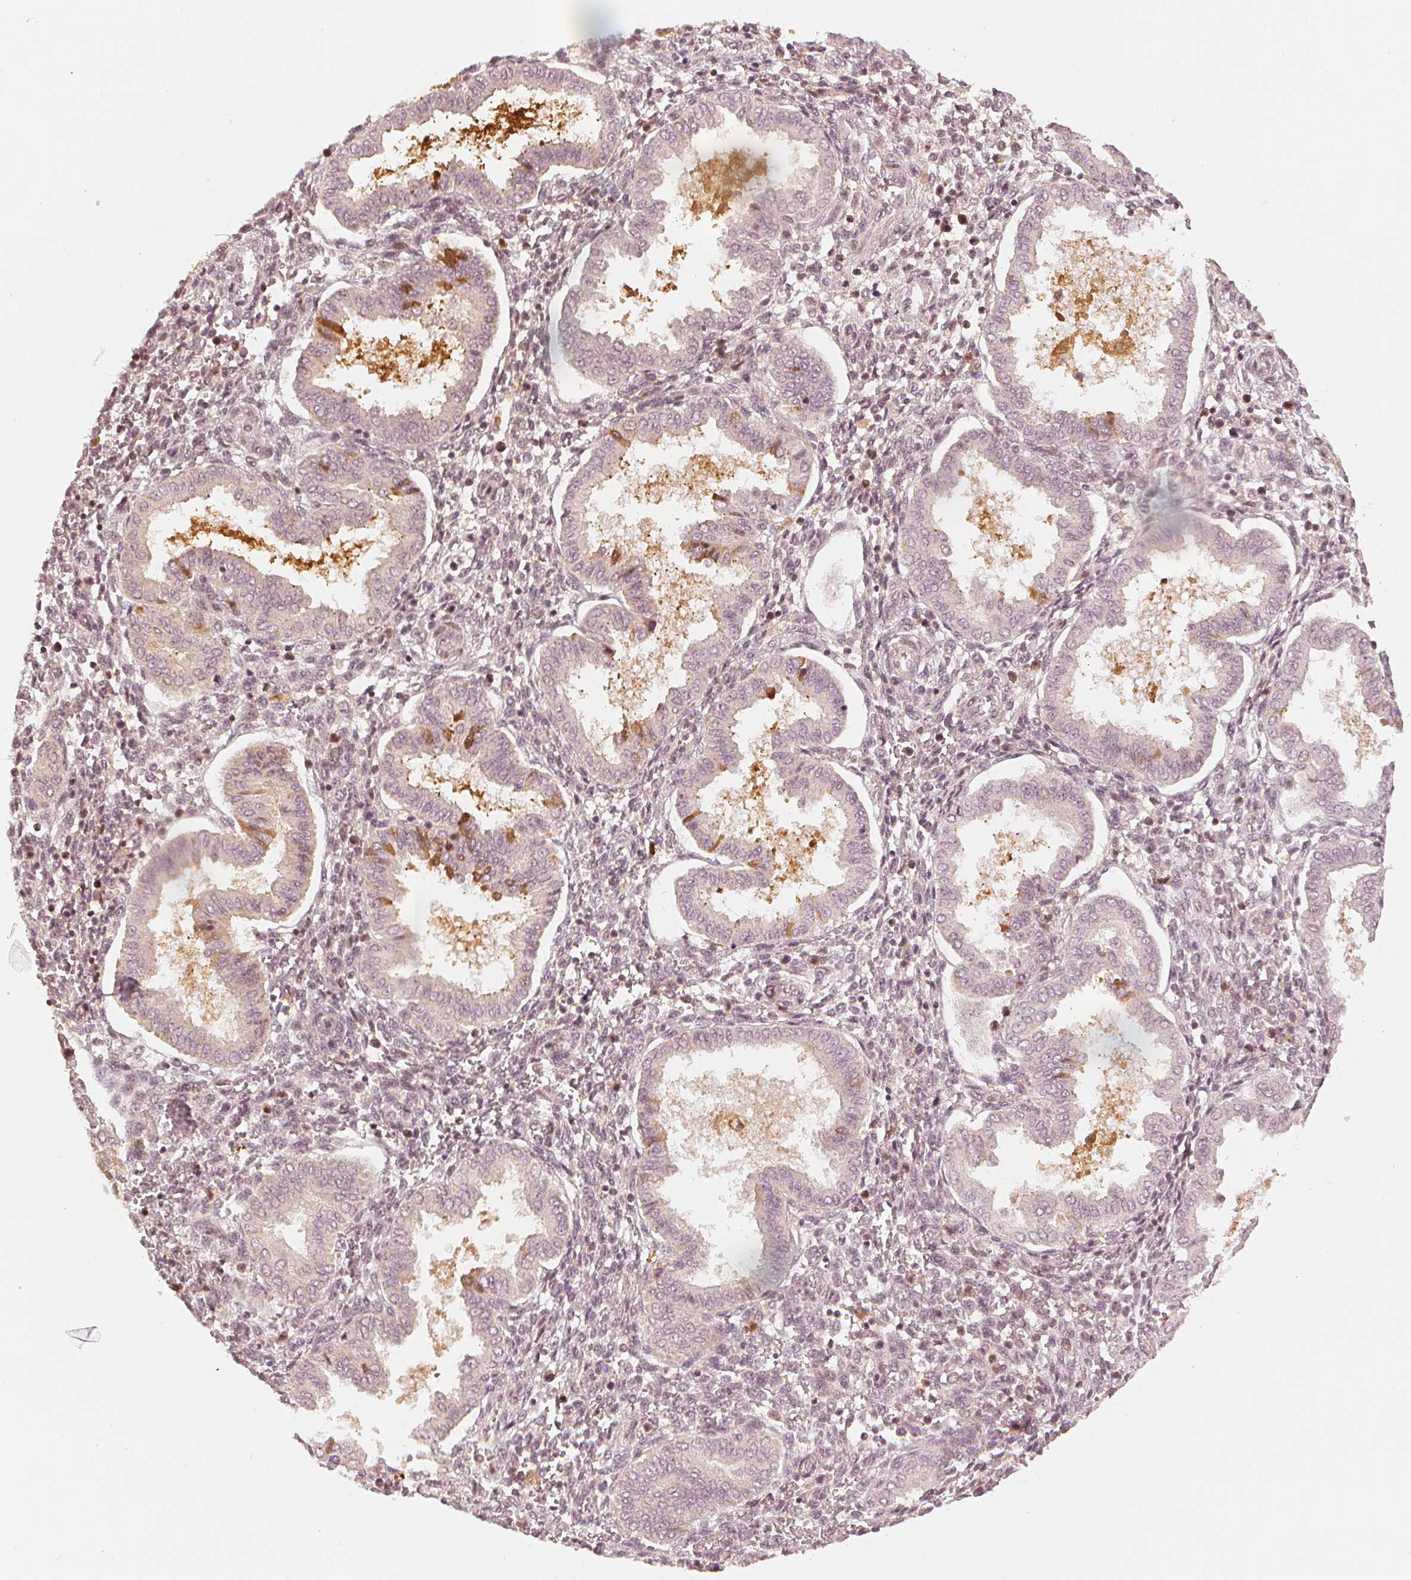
{"staining": {"intensity": "weak", "quantity": "<25%", "location": "cytoplasmic/membranous,nuclear"}, "tissue": "endometrium", "cell_type": "Cells in endometrial stroma", "image_type": "normal", "snomed": [{"axis": "morphology", "description": "Normal tissue, NOS"}, {"axis": "topography", "description": "Endometrium"}], "caption": "Photomicrograph shows no significant protein expression in cells in endometrial stroma of normal endometrium. (DAB (3,3'-diaminobenzidine) immunohistochemistry, high magnification).", "gene": "SLC34A1", "patient": {"sex": "female", "age": 24}}